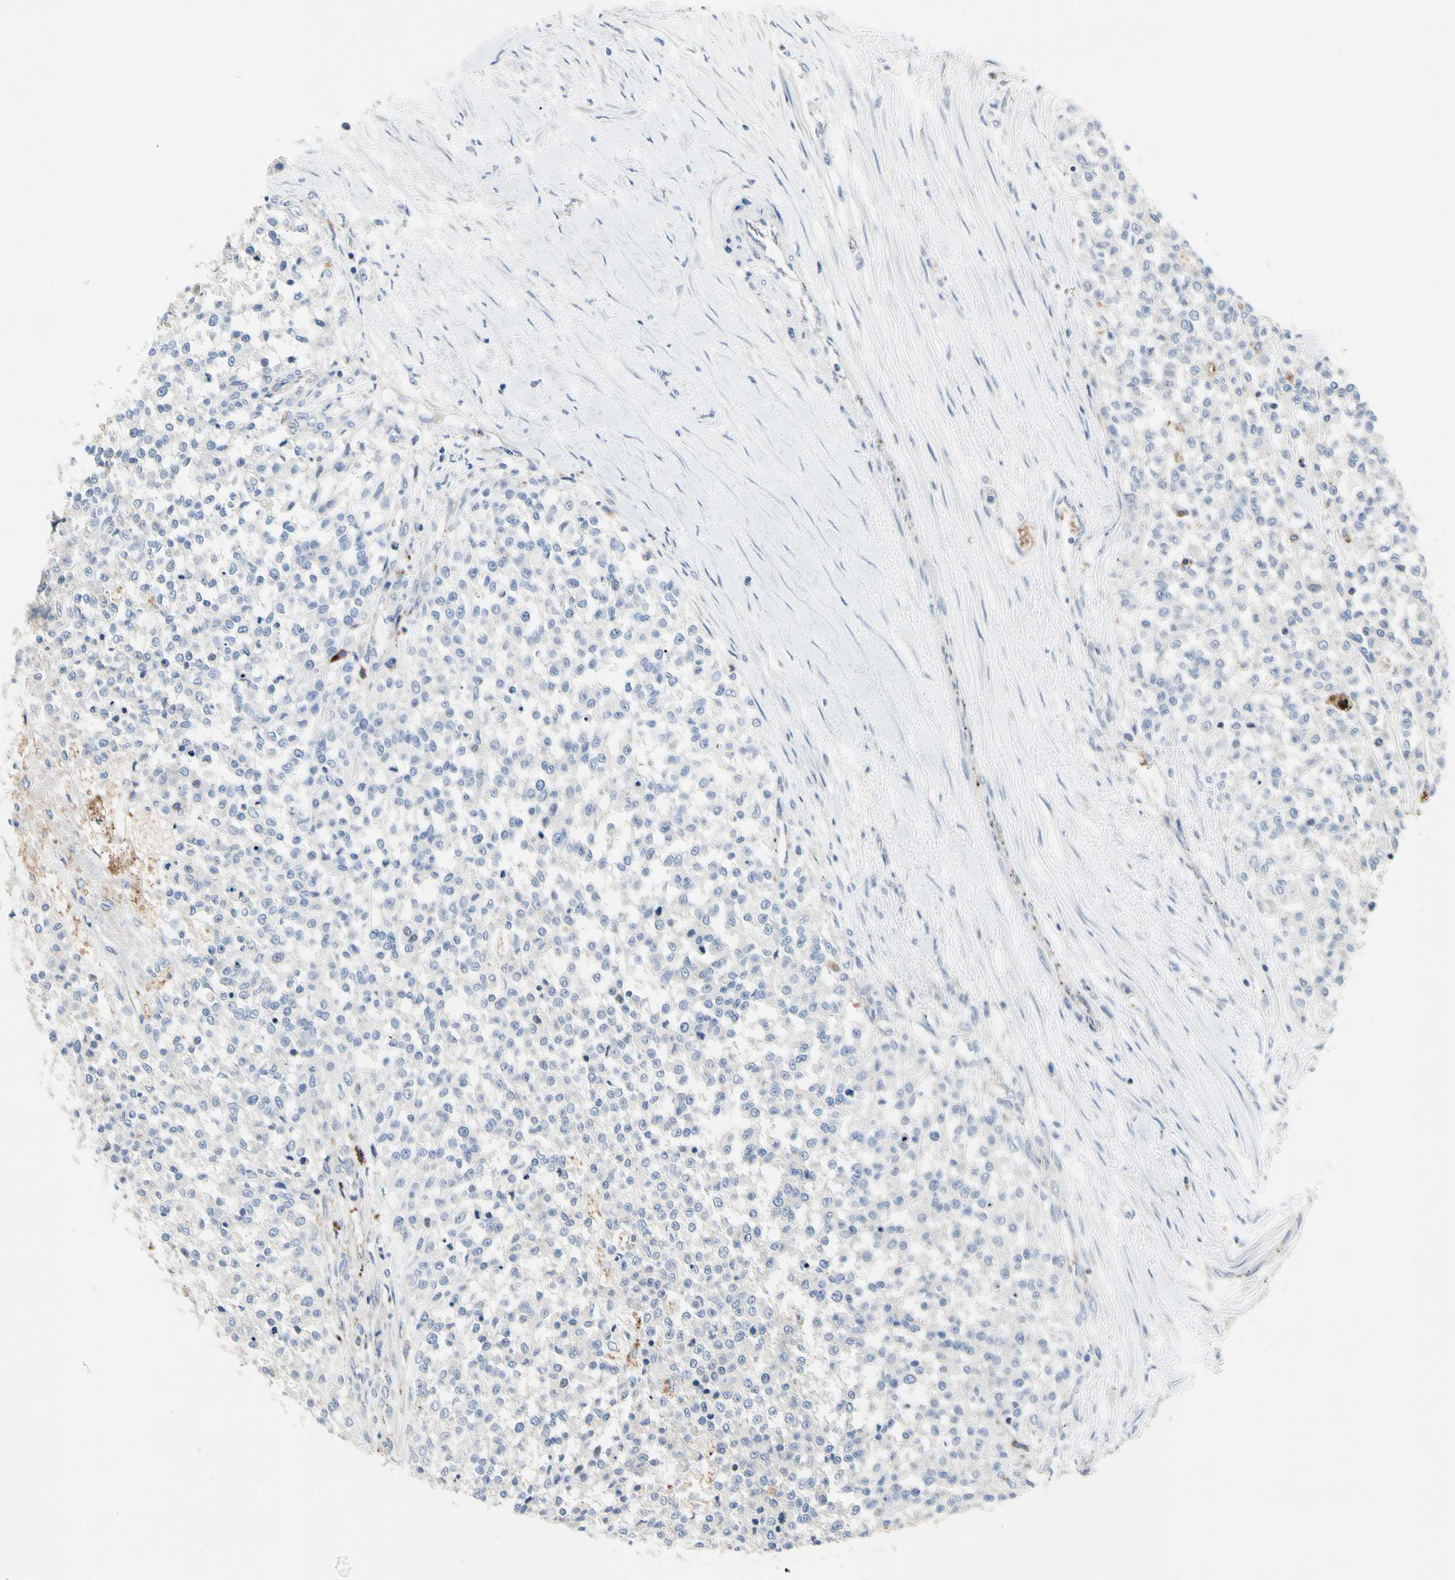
{"staining": {"intensity": "negative", "quantity": "none", "location": "none"}, "tissue": "testis cancer", "cell_type": "Tumor cells", "image_type": "cancer", "snomed": [{"axis": "morphology", "description": "Seminoma, NOS"}, {"axis": "topography", "description": "Testis"}], "caption": "High magnification brightfield microscopy of testis cancer stained with DAB (brown) and counterstained with hematoxylin (blue): tumor cells show no significant positivity.", "gene": "RETSAT", "patient": {"sex": "male", "age": 59}}